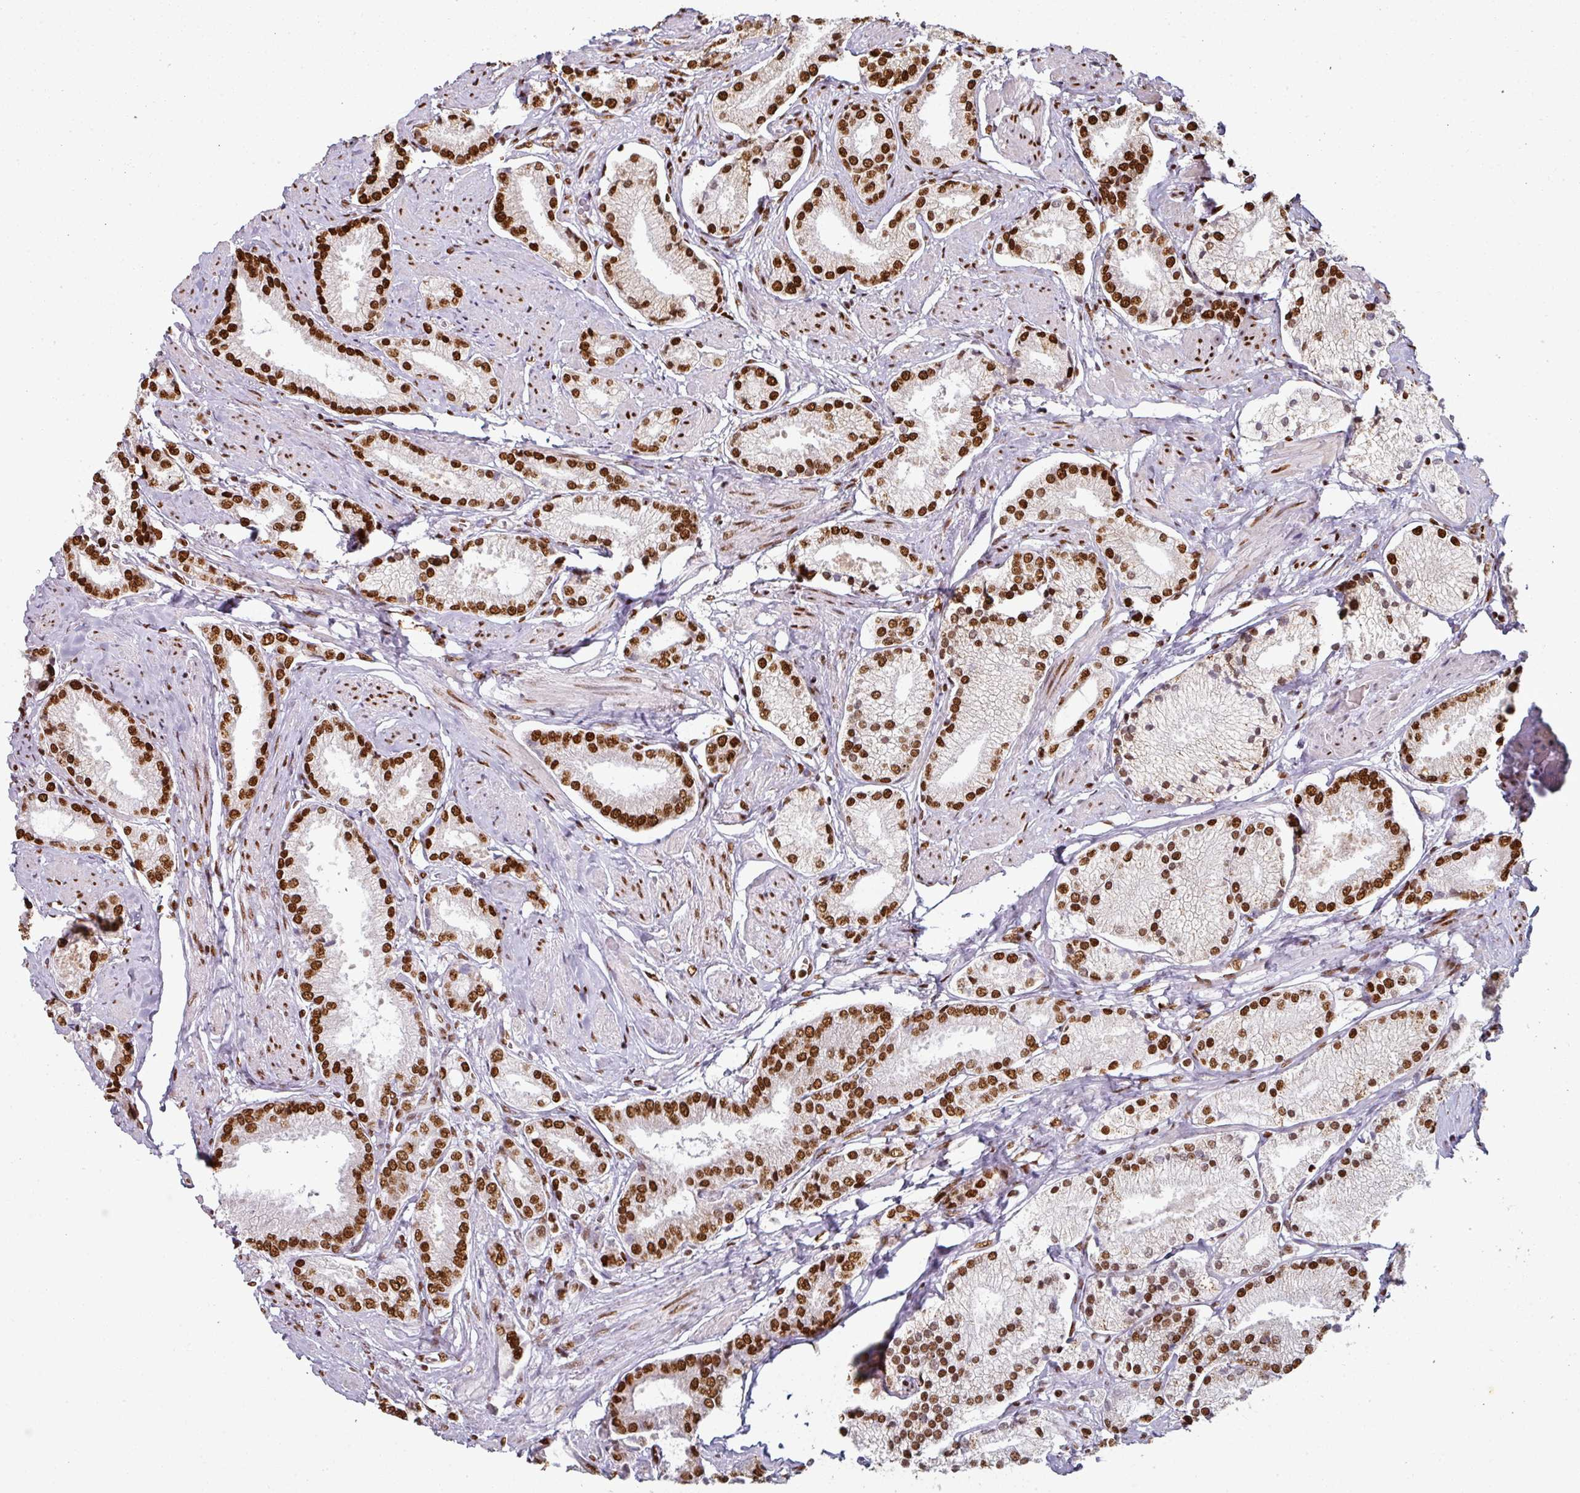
{"staining": {"intensity": "strong", "quantity": ">75%", "location": "nuclear"}, "tissue": "prostate cancer", "cell_type": "Tumor cells", "image_type": "cancer", "snomed": [{"axis": "morphology", "description": "Adenocarcinoma, High grade"}, {"axis": "topography", "description": "Prostate and seminal vesicle, NOS"}], "caption": "The micrograph displays immunohistochemical staining of prostate cancer (adenocarcinoma (high-grade)). There is strong nuclear staining is present in about >75% of tumor cells.", "gene": "SIK3", "patient": {"sex": "male", "age": 64}}